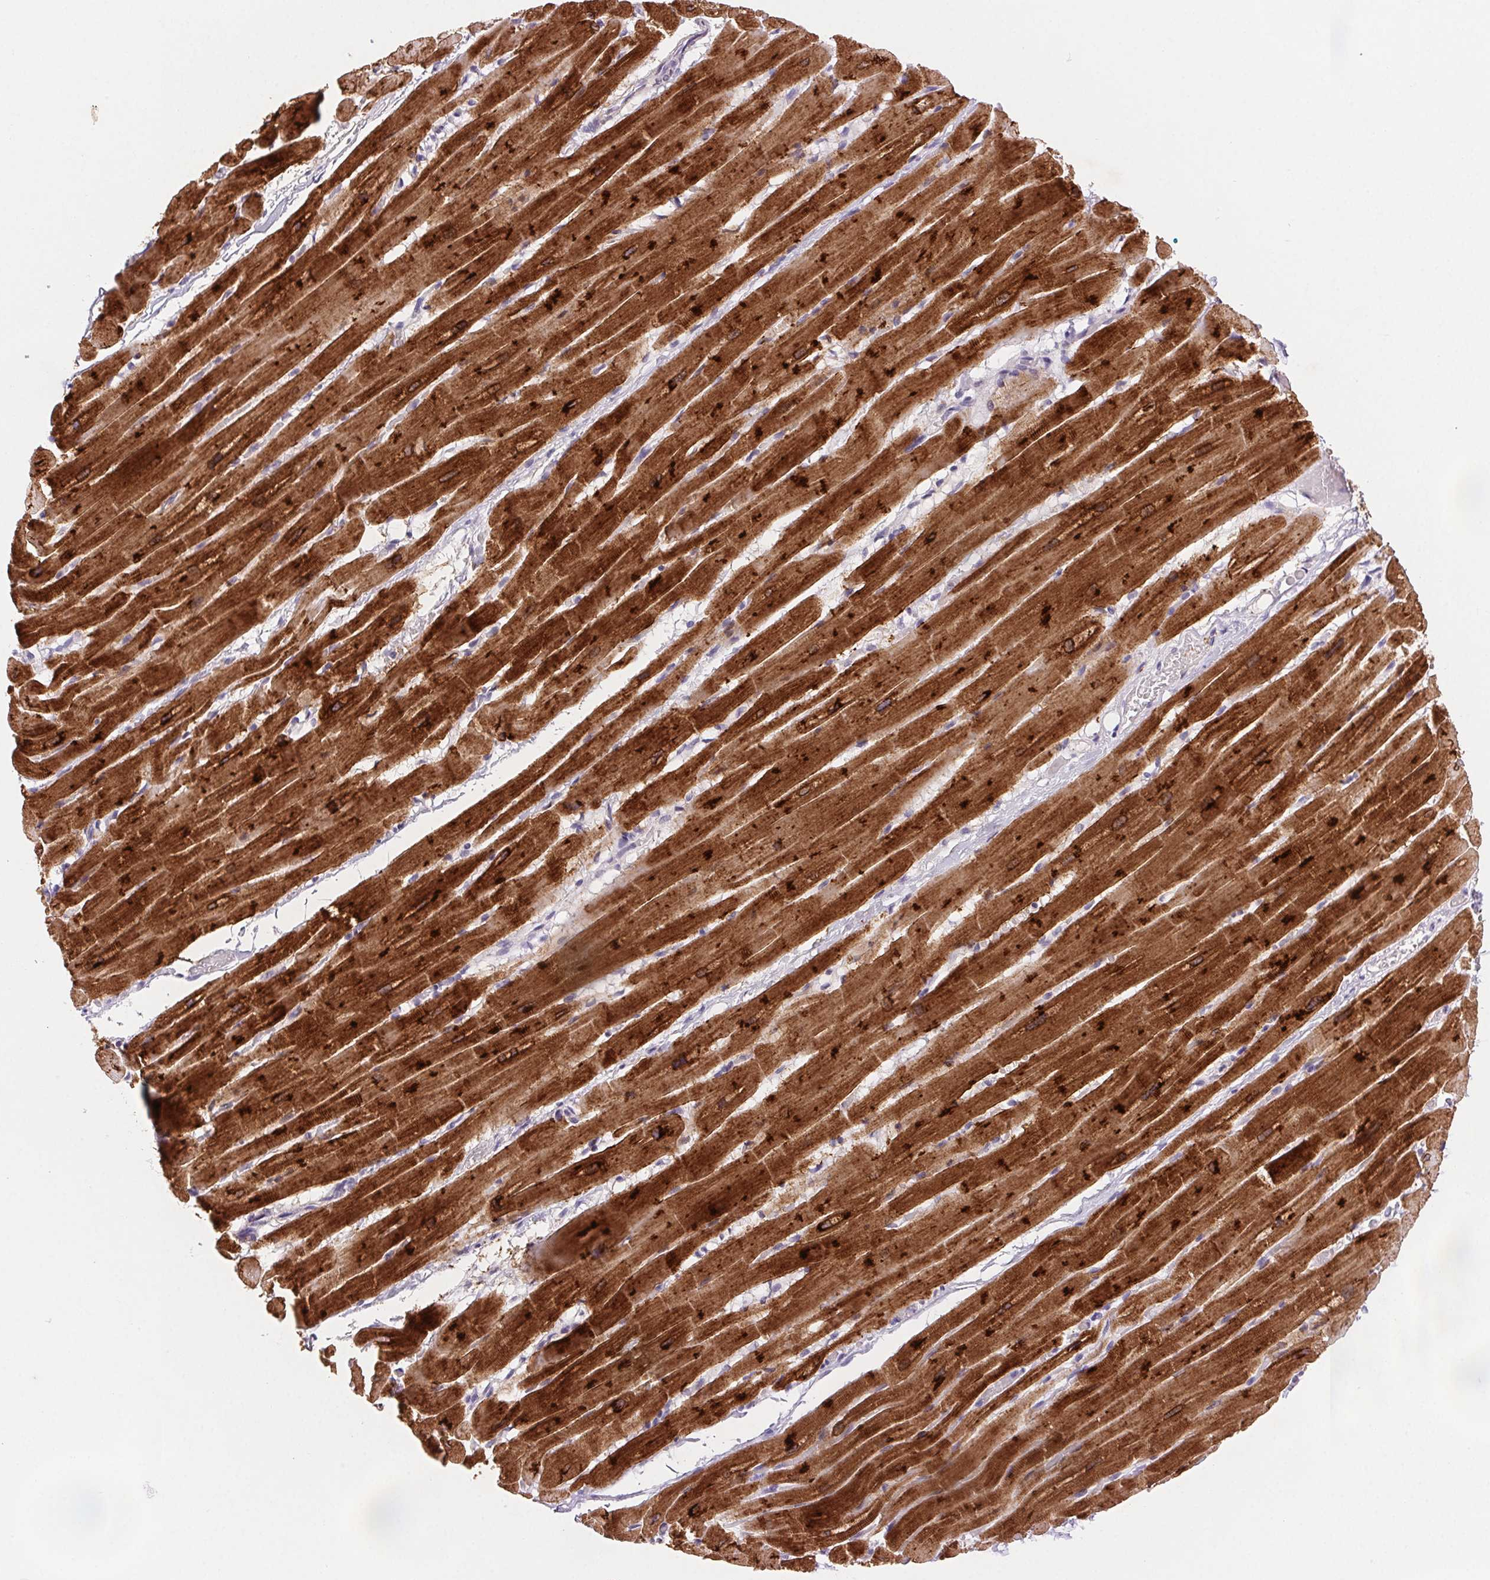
{"staining": {"intensity": "strong", "quantity": ">75%", "location": "cytoplasmic/membranous"}, "tissue": "heart muscle", "cell_type": "Cardiomyocytes", "image_type": "normal", "snomed": [{"axis": "morphology", "description": "Normal tissue, NOS"}, {"axis": "topography", "description": "Heart"}], "caption": "Heart muscle stained with DAB immunohistochemistry displays high levels of strong cytoplasmic/membranous positivity in approximately >75% of cardiomyocytes. (IHC, brightfield microscopy, high magnification).", "gene": "ARHGAP11B", "patient": {"sex": "male", "age": 37}}